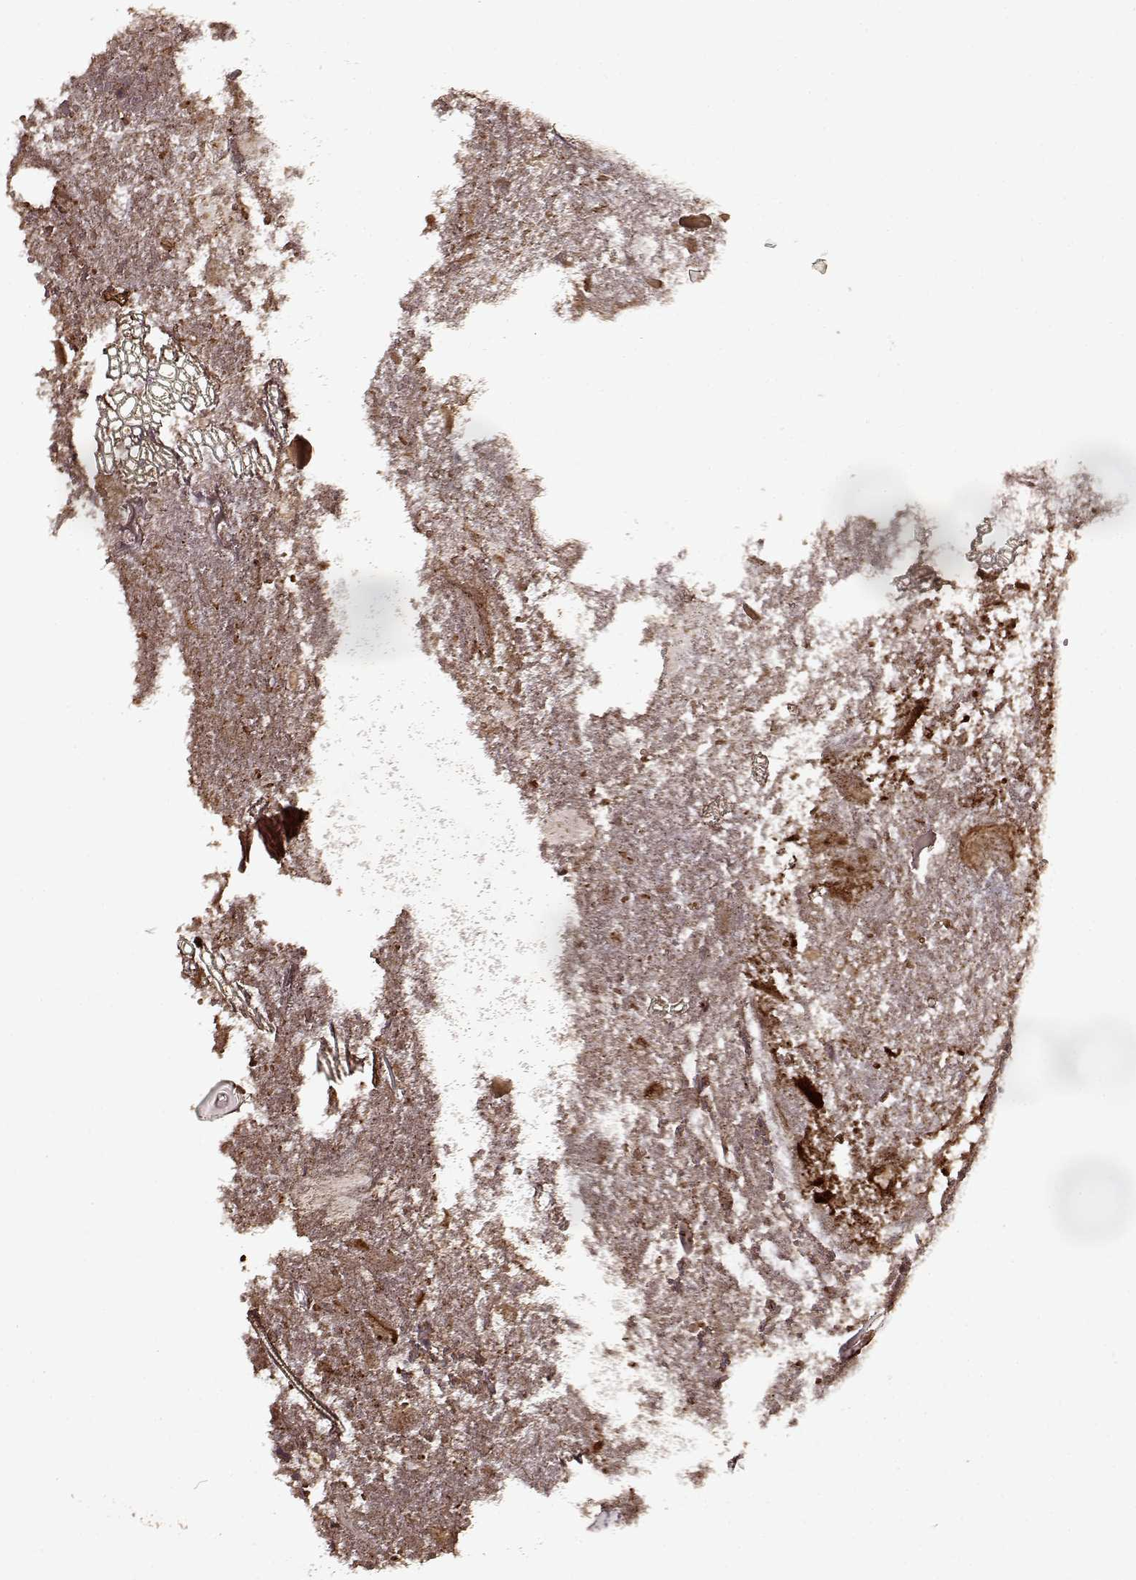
{"staining": {"intensity": "negative", "quantity": "none", "location": "none"}, "tissue": "appendix", "cell_type": "Glandular cells", "image_type": "normal", "snomed": [{"axis": "morphology", "description": "Normal tissue, NOS"}, {"axis": "topography", "description": "Appendix"}], "caption": "There is no significant staining in glandular cells of appendix. (DAB IHC visualized using brightfield microscopy, high magnification).", "gene": "IFRD2", "patient": {"sex": "female", "age": 23}}